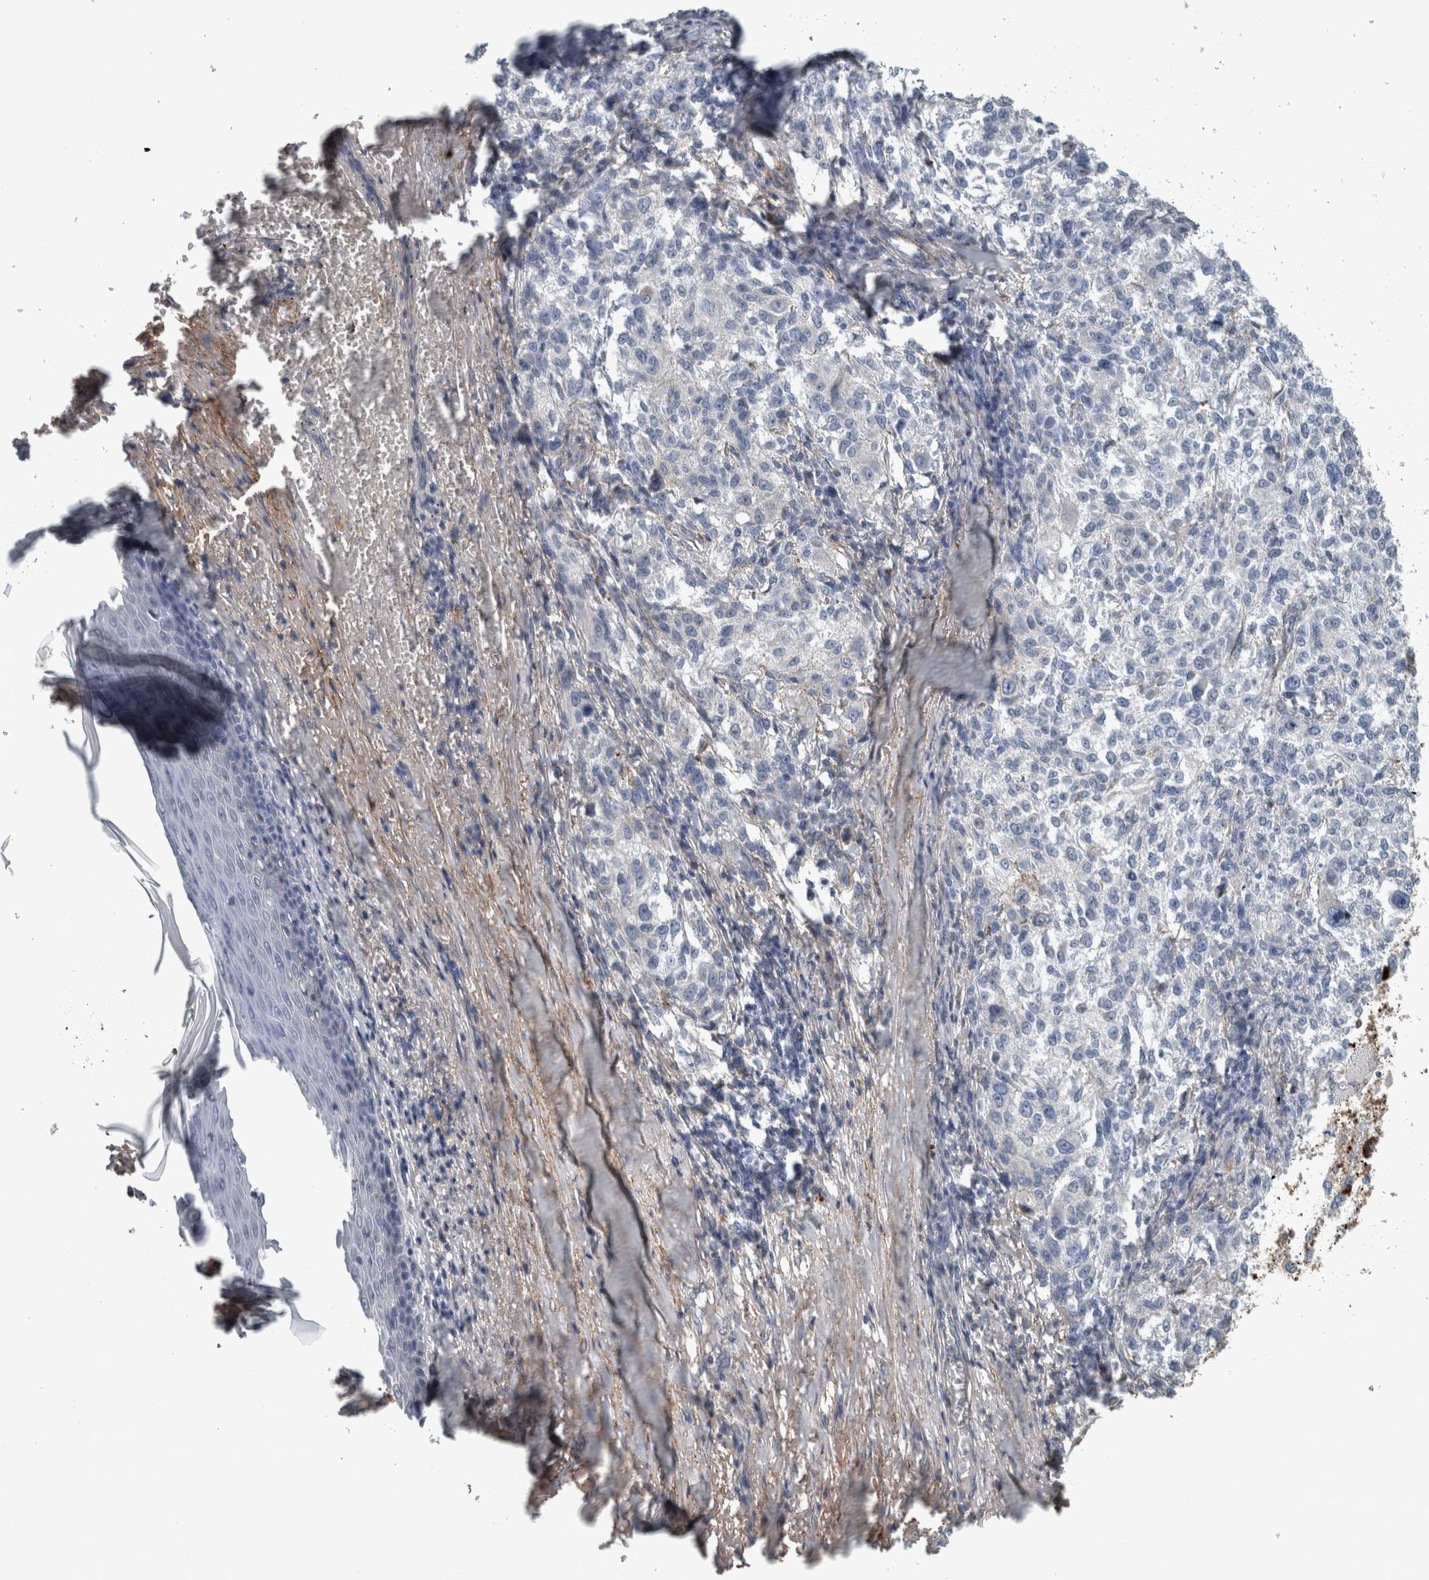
{"staining": {"intensity": "negative", "quantity": "none", "location": "none"}, "tissue": "melanoma", "cell_type": "Tumor cells", "image_type": "cancer", "snomed": [{"axis": "morphology", "description": "Necrosis, NOS"}, {"axis": "morphology", "description": "Malignant melanoma, NOS"}, {"axis": "topography", "description": "Skin"}], "caption": "This is an IHC micrograph of malignant melanoma. There is no expression in tumor cells.", "gene": "FN1", "patient": {"sex": "female", "age": 87}}